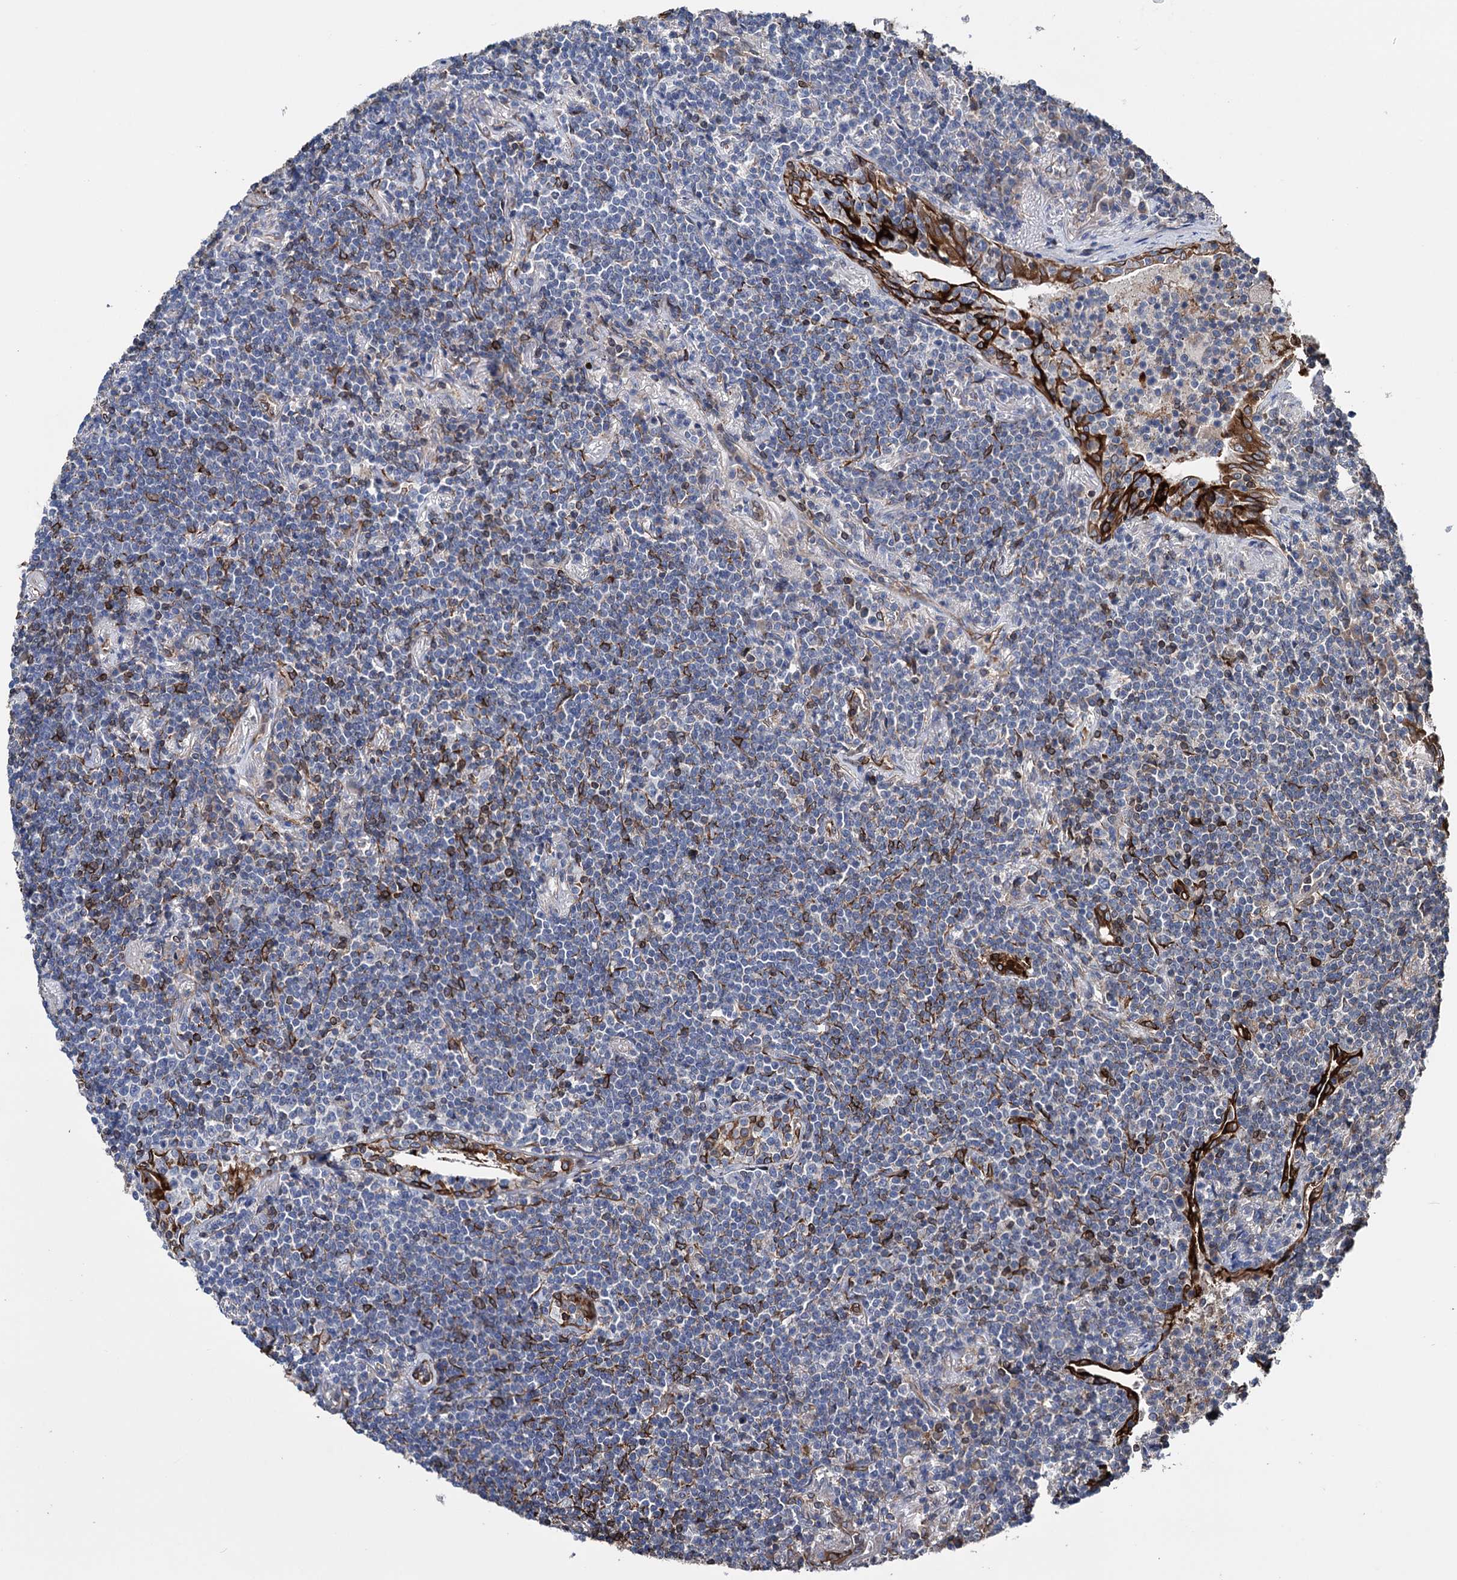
{"staining": {"intensity": "negative", "quantity": "none", "location": "none"}, "tissue": "lymphoma", "cell_type": "Tumor cells", "image_type": "cancer", "snomed": [{"axis": "morphology", "description": "Malignant lymphoma, non-Hodgkin's type, Low grade"}, {"axis": "topography", "description": "Lung"}], "caption": "Micrograph shows no significant protein staining in tumor cells of lymphoma. (DAB immunohistochemistry (IHC), high magnification).", "gene": "STING1", "patient": {"sex": "female", "age": 71}}